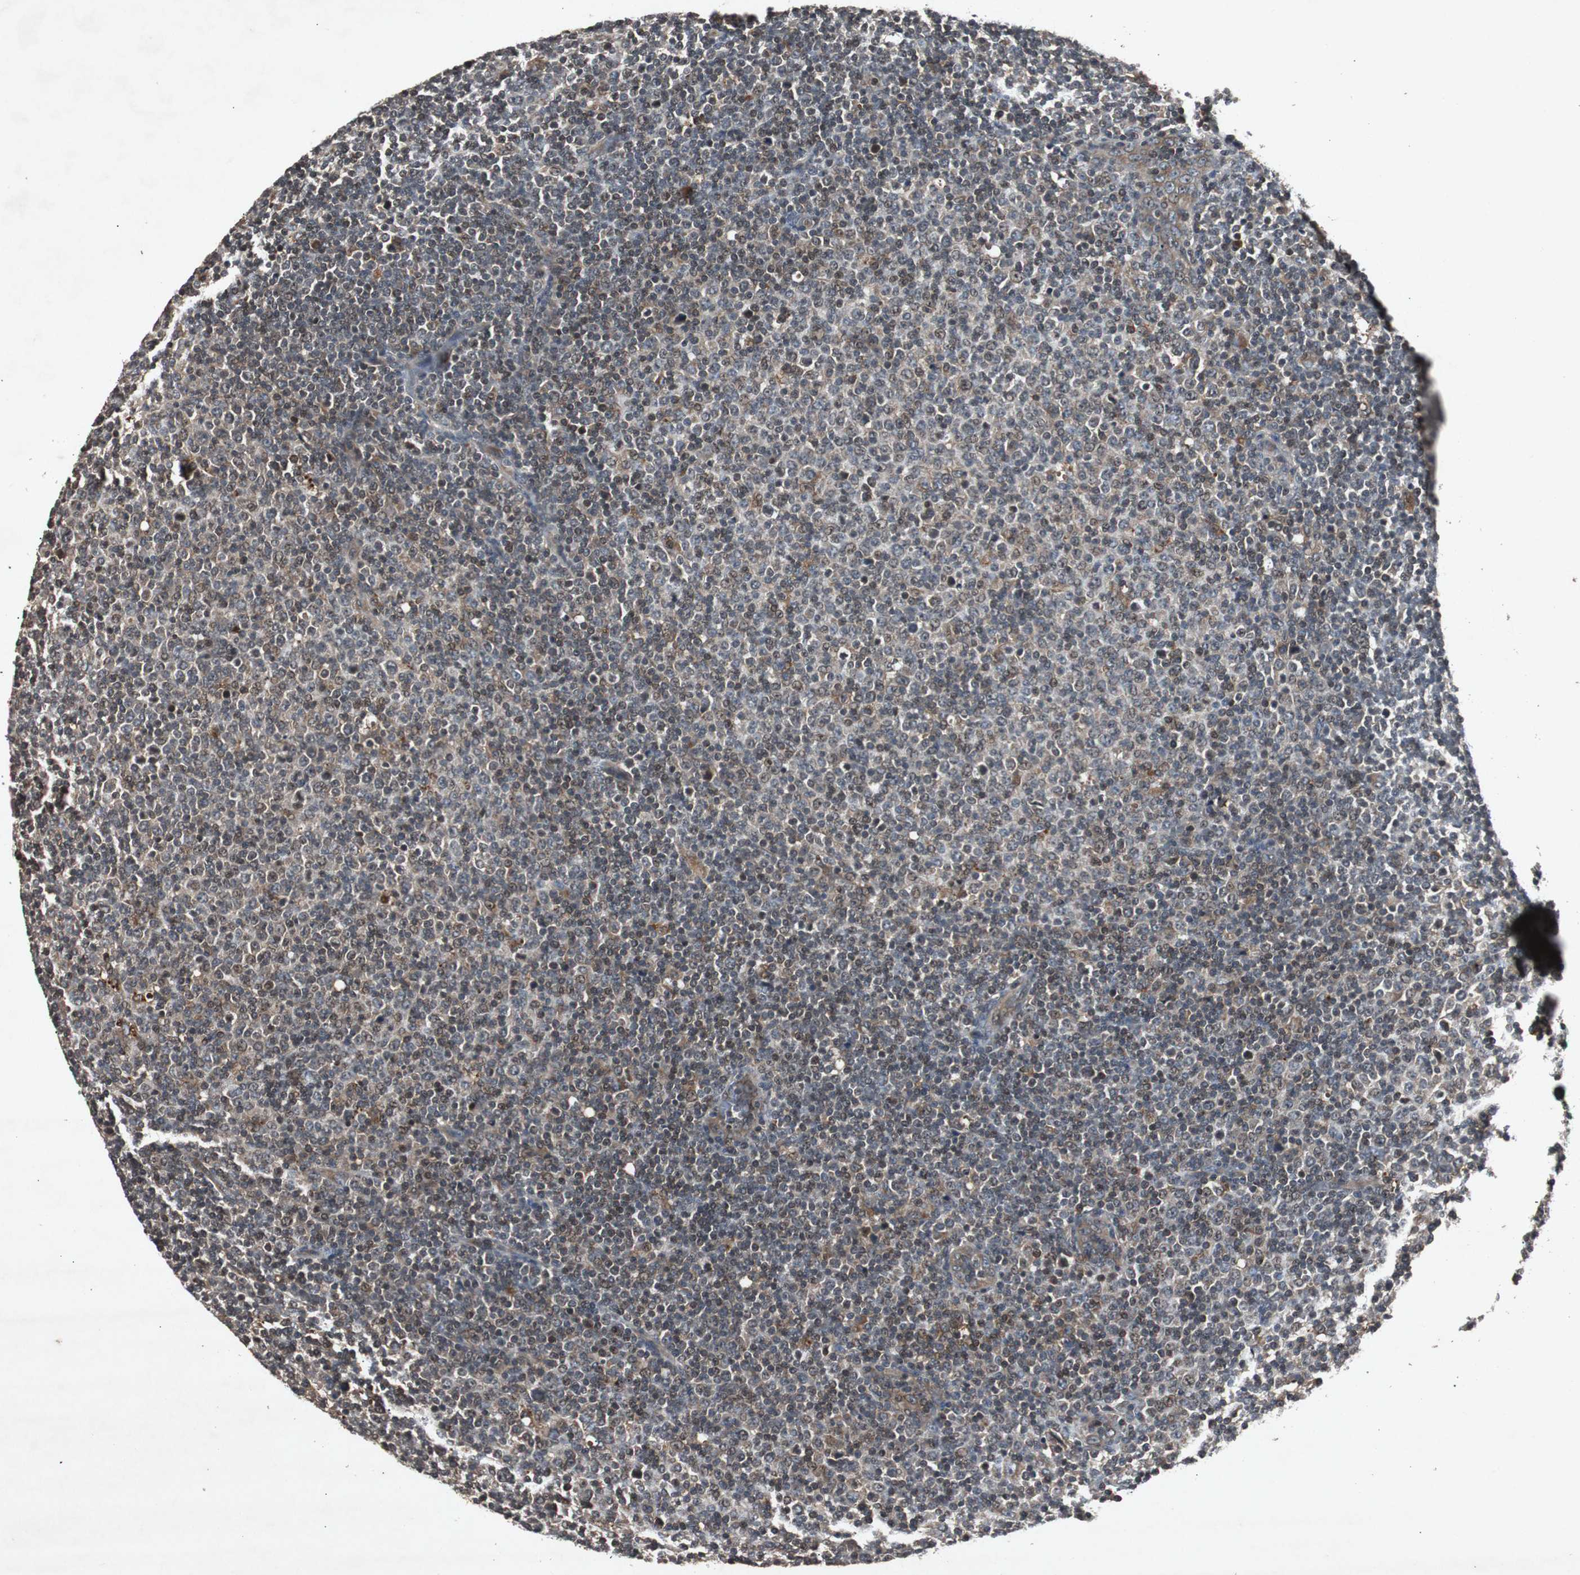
{"staining": {"intensity": "moderate", "quantity": "<25%", "location": "cytoplasmic/membranous"}, "tissue": "lymphoma", "cell_type": "Tumor cells", "image_type": "cancer", "snomed": [{"axis": "morphology", "description": "Malignant lymphoma, non-Hodgkin's type, Low grade"}, {"axis": "topography", "description": "Lymph node"}], "caption": "A micrograph of lymphoma stained for a protein displays moderate cytoplasmic/membranous brown staining in tumor cells. (DAB (3,3'-diaminobenzidine) = brown stain, brightfield microscopy at high magnification).", "gene": "SLIT2", "patient": {"sex": "male", "age": 70}}